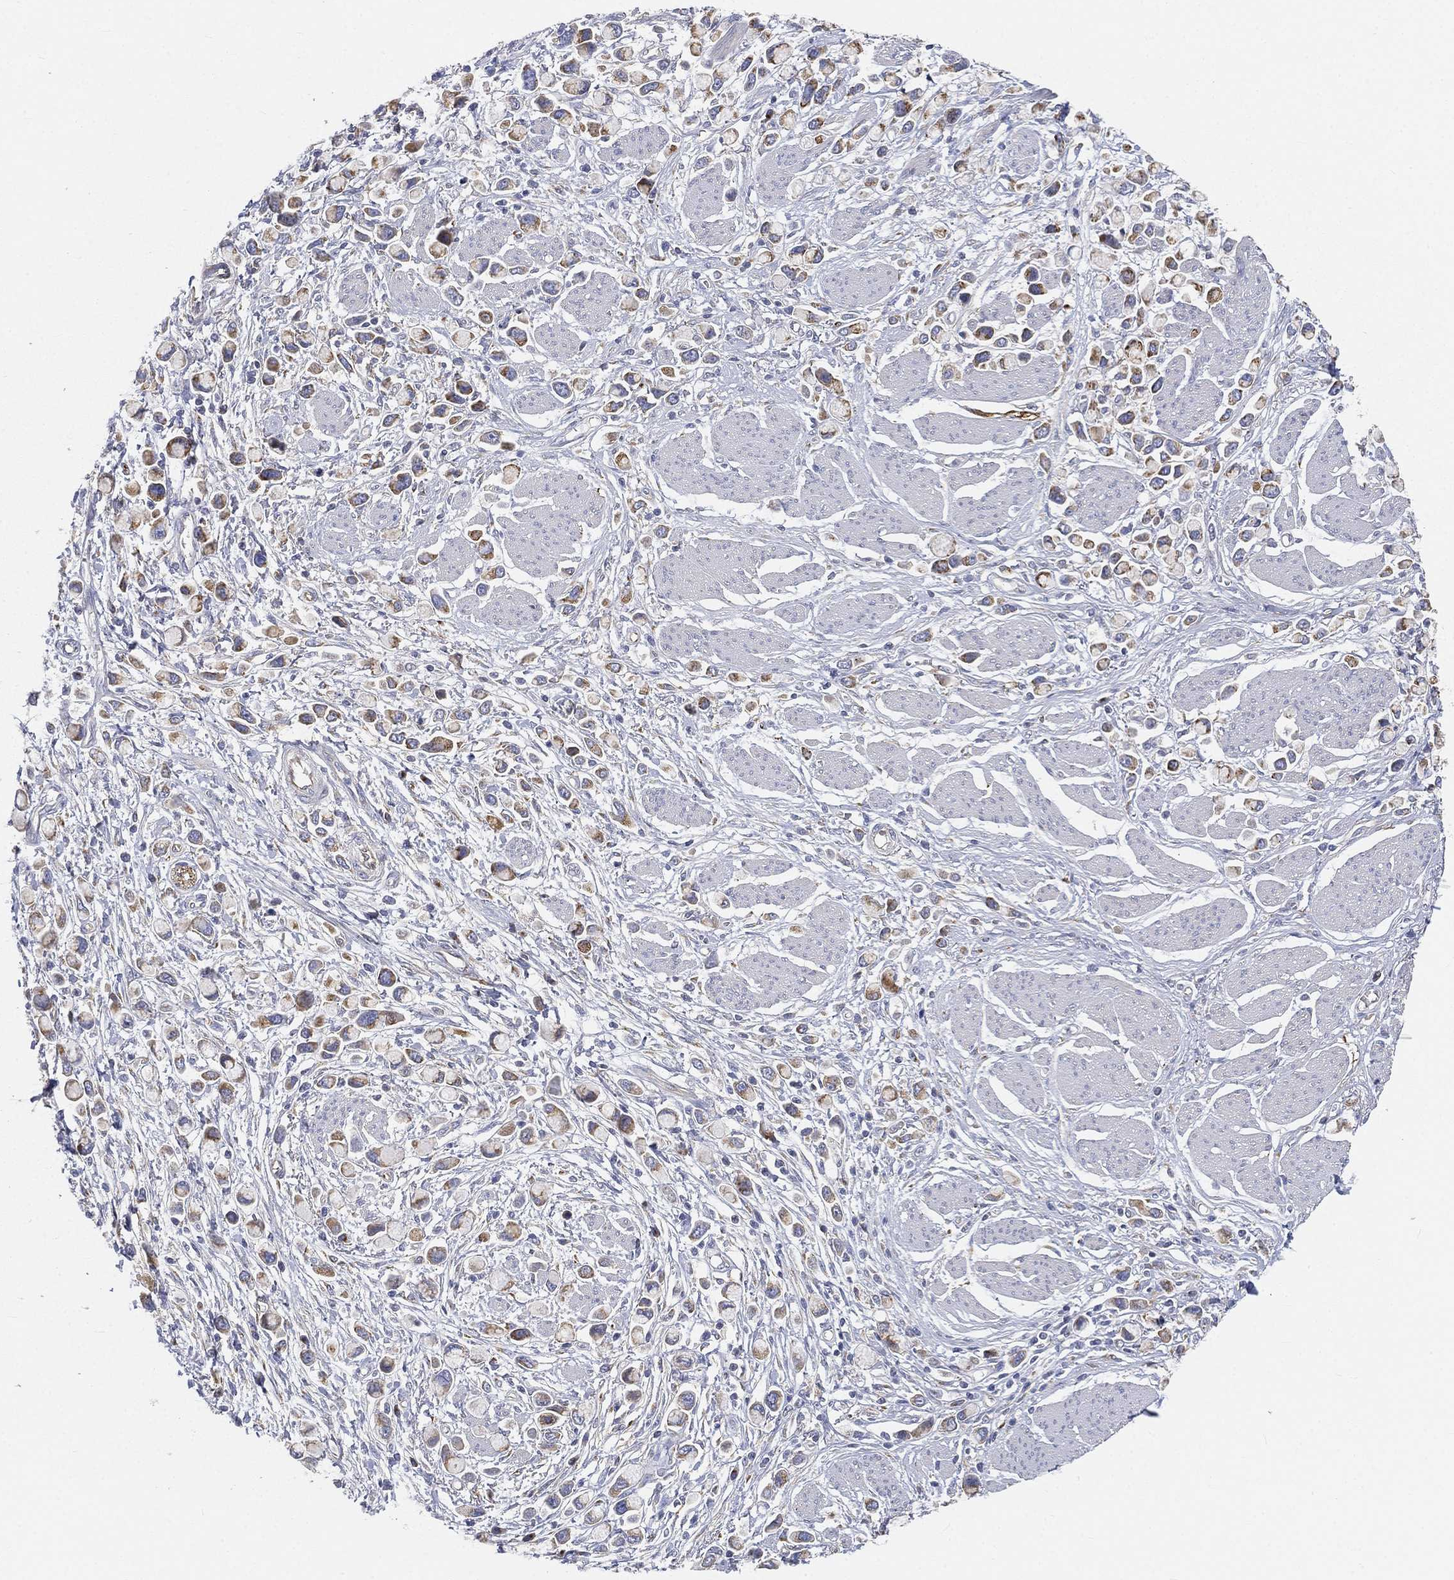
{"staining": {"intensity": "moderate", "quantity": "25%-75%", "location": "cytoplasmic/membranous"}, "tissue": "stomach cancer", "cell_type": "Tumor cells", "image_type": "cancer", "snomed": [{"axis": "morphology", "description": "Adenocarcinoma, NOS"}, {"axis": "topography", "description": "Stomach"}], "caption": "The immunohistochemical stain labels moderate cytoplasmic/membranous positivity in tumor cells of adenocarcinoma (stomach) tissue.", "gene": "TMEM25", "patient": {"sex": "female", "age": 81}}